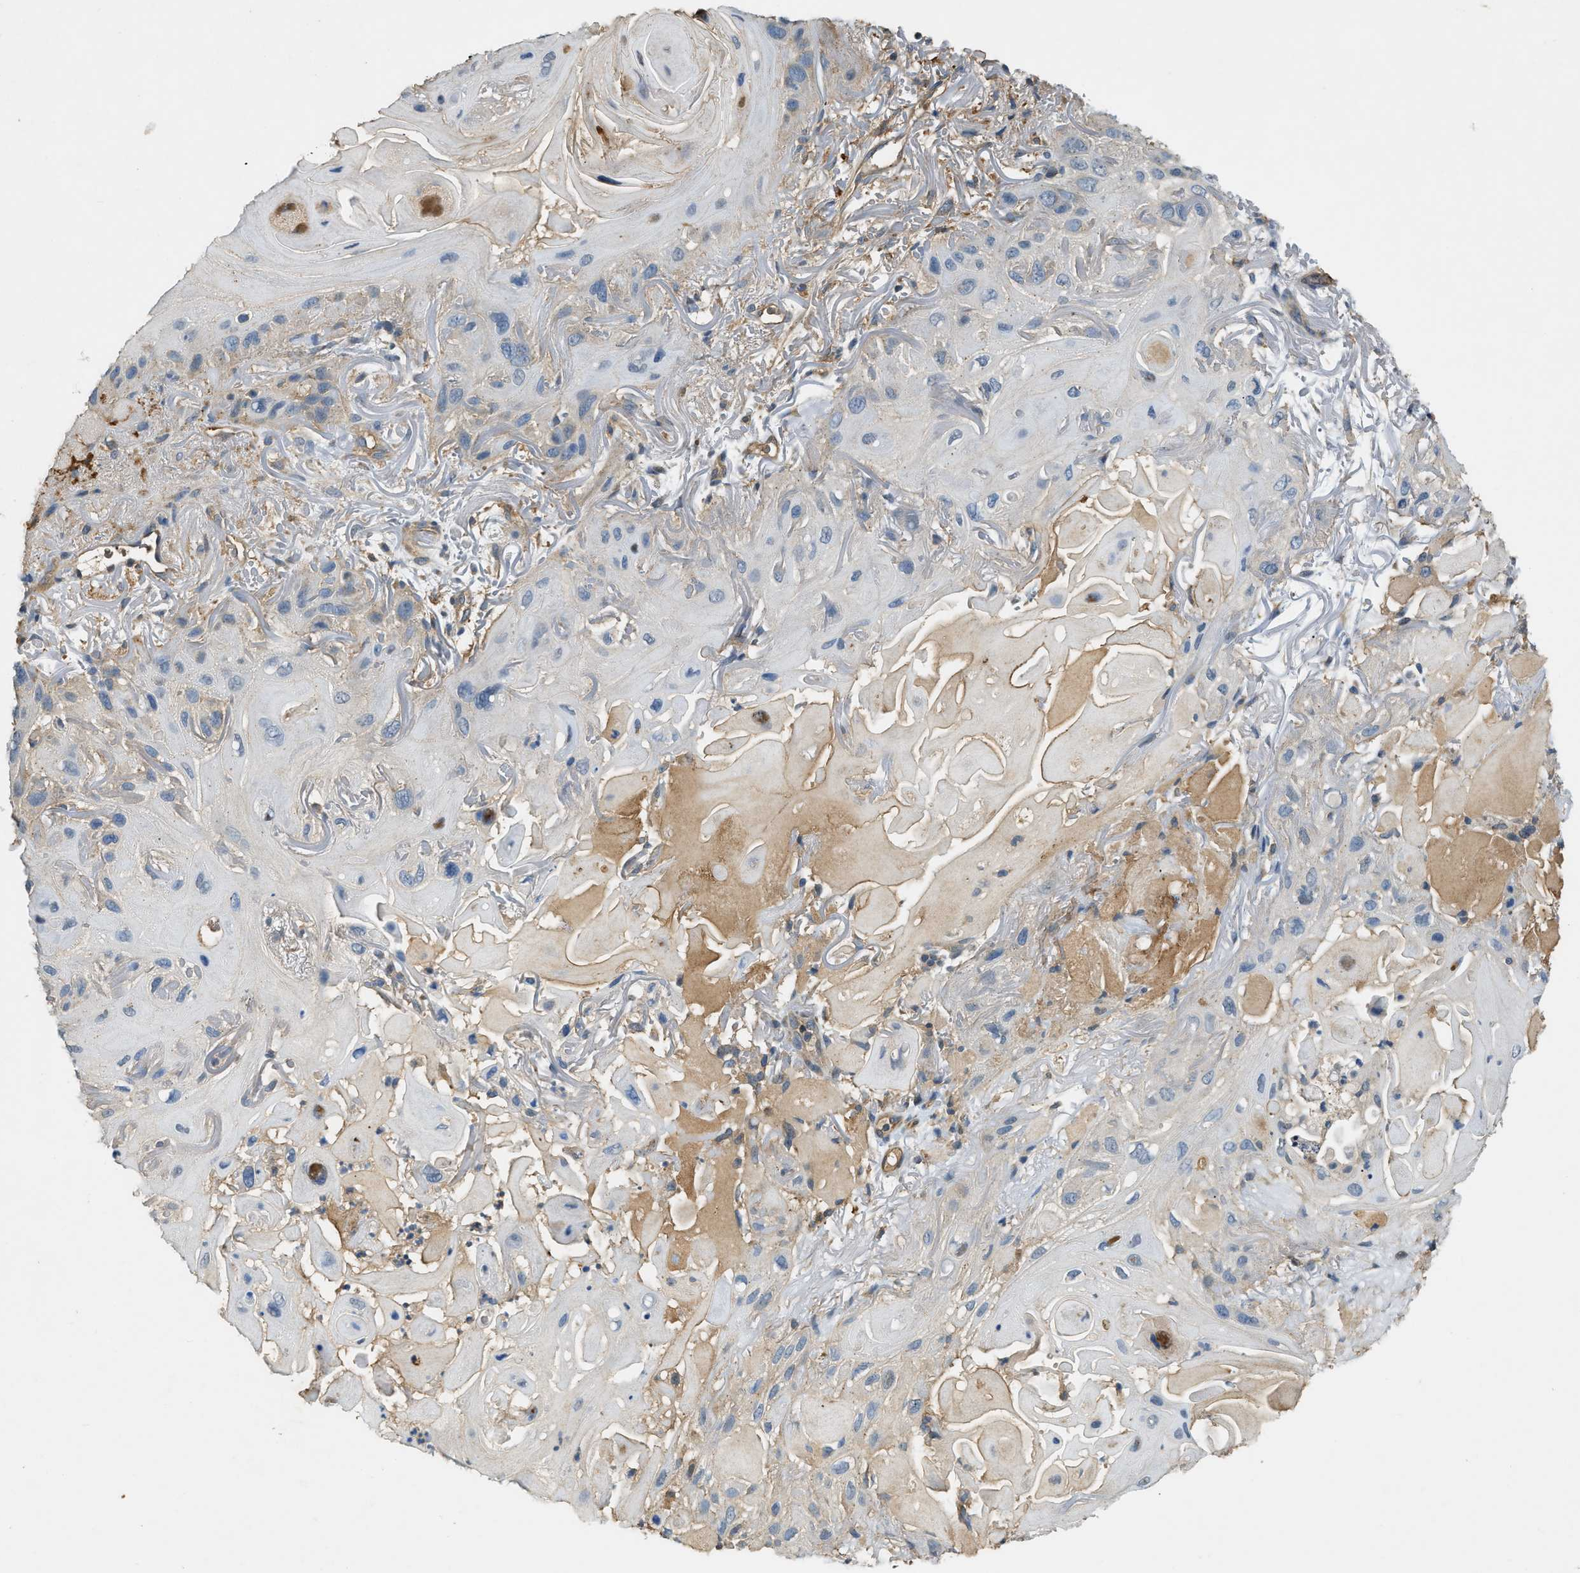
{"staining": {"intensity": "negative", "quantity": "none", "location": "none"}, "tissue": "skin cancer", "cell_type": "Tumor cells", "image_type": "cancer", "snomed": [{"axis": "morphology", "description": "Squamous cell carcinoma, NOS"}, {"axis": "topography", "description": "Skin"}], "caption": "Immunohistochemistry micrograph of neoplastic tissue: human skin cancer (squamous cell carcinoma) stained with DAB (3,3'-diaminobenzidine) shows no significant protein positivity in tumor cells. (Brightfield microscopy of DAB immunohistochemistry at high magnification).", "gene": "CFLAR", "patient": {"sex": "female", "age": 77}}